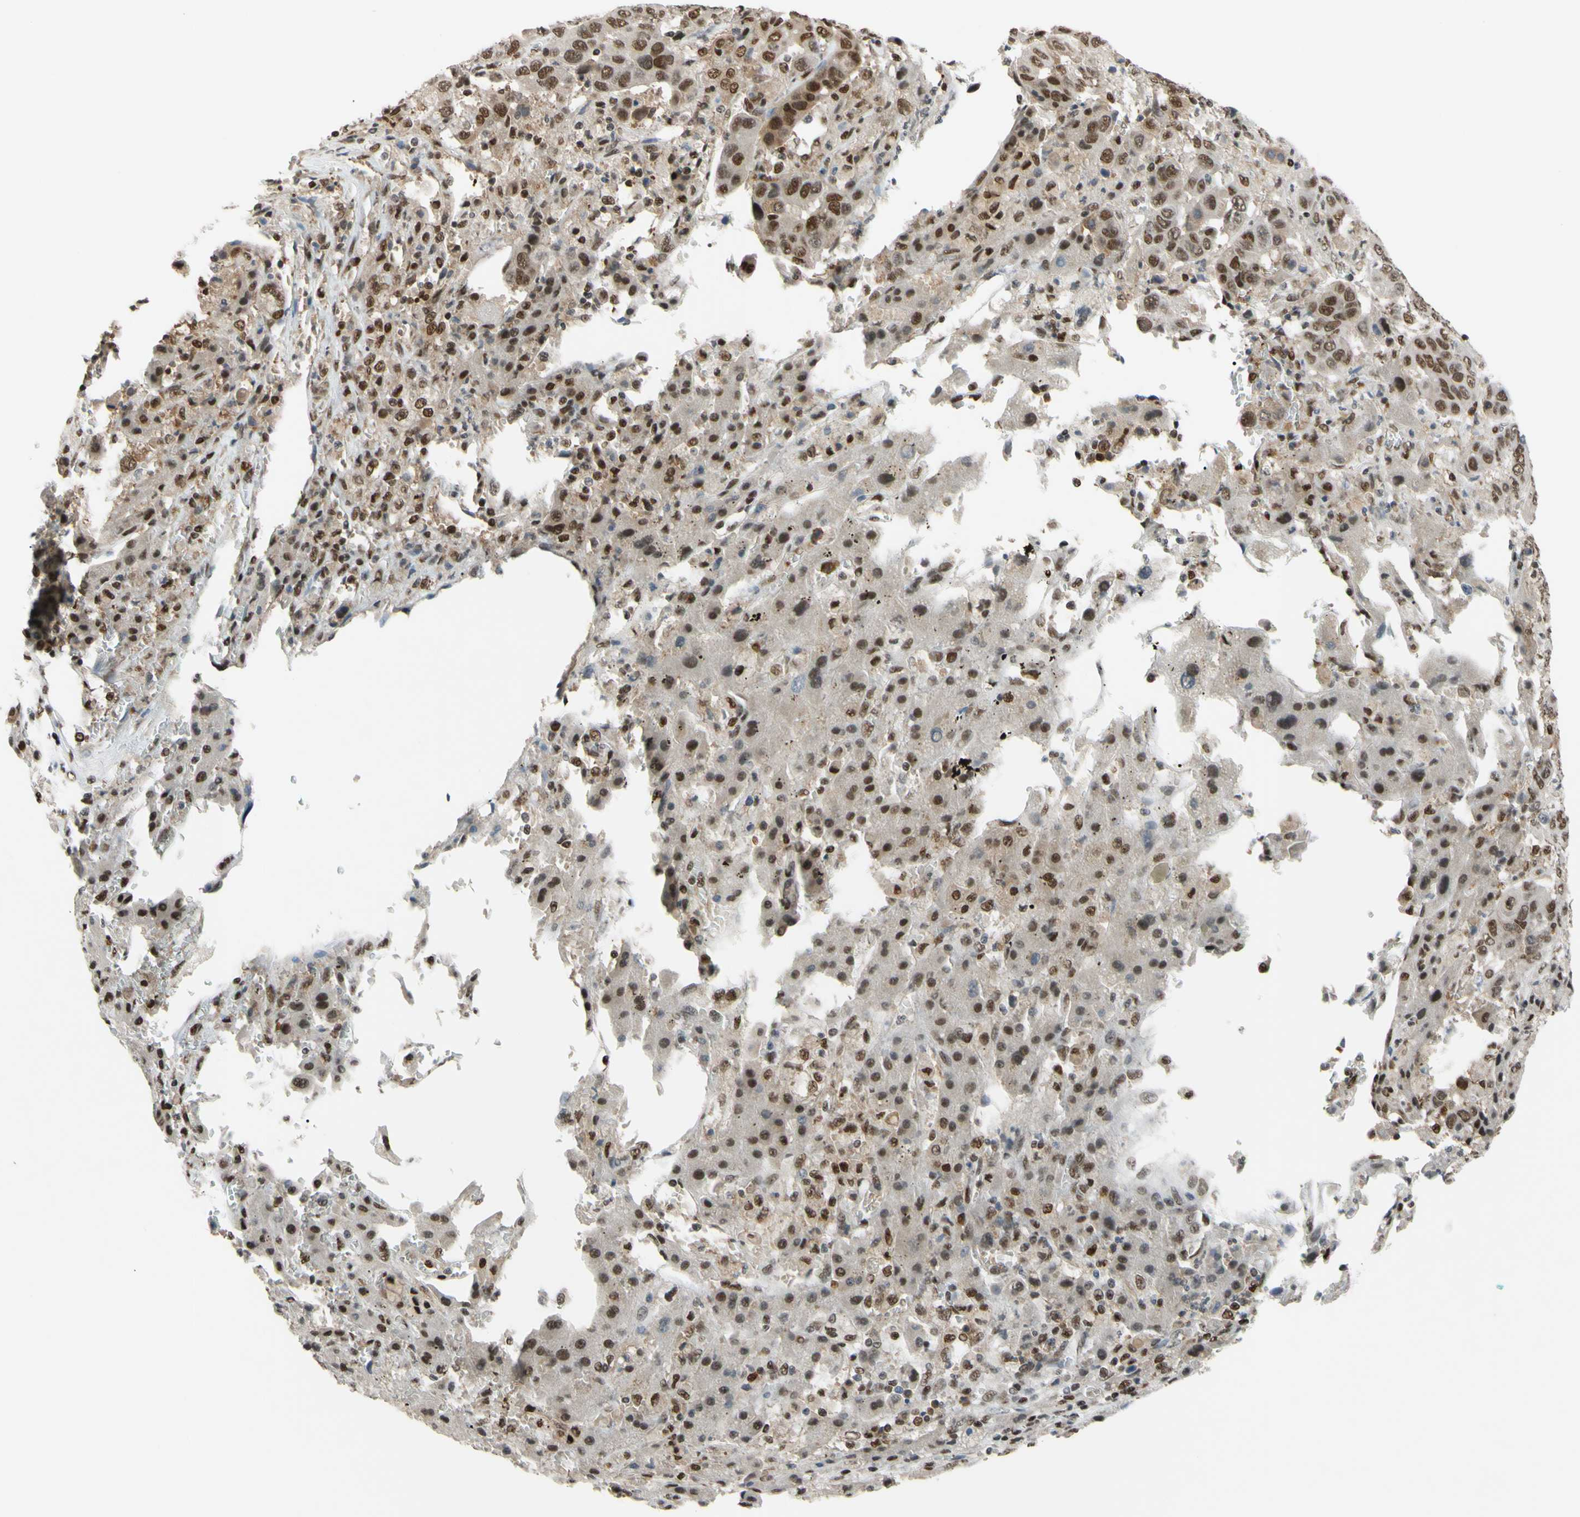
{"staining": {"intensity": "moderate", "quantity": ">75%", "location": "cytoplasmic/membranous,nuclear"}, "tissue": "liver cancer", "cell_type": "Tumor cells", "image_type": "cancer", "snomed": [{"axis": "morphology", "description": "Cholangiocarcinoma"}, {"axis": "topography", "description": "Liver"}], "caption": "Liver cholangiocarcinoma tissue shows moderate cytoplasmic/membranous and nuclear expression in about >75% of tumor cells, visualized by immunohistochemistry.", "gene": "FKBP5", "patient": {"sex": "female", "age": 52}}